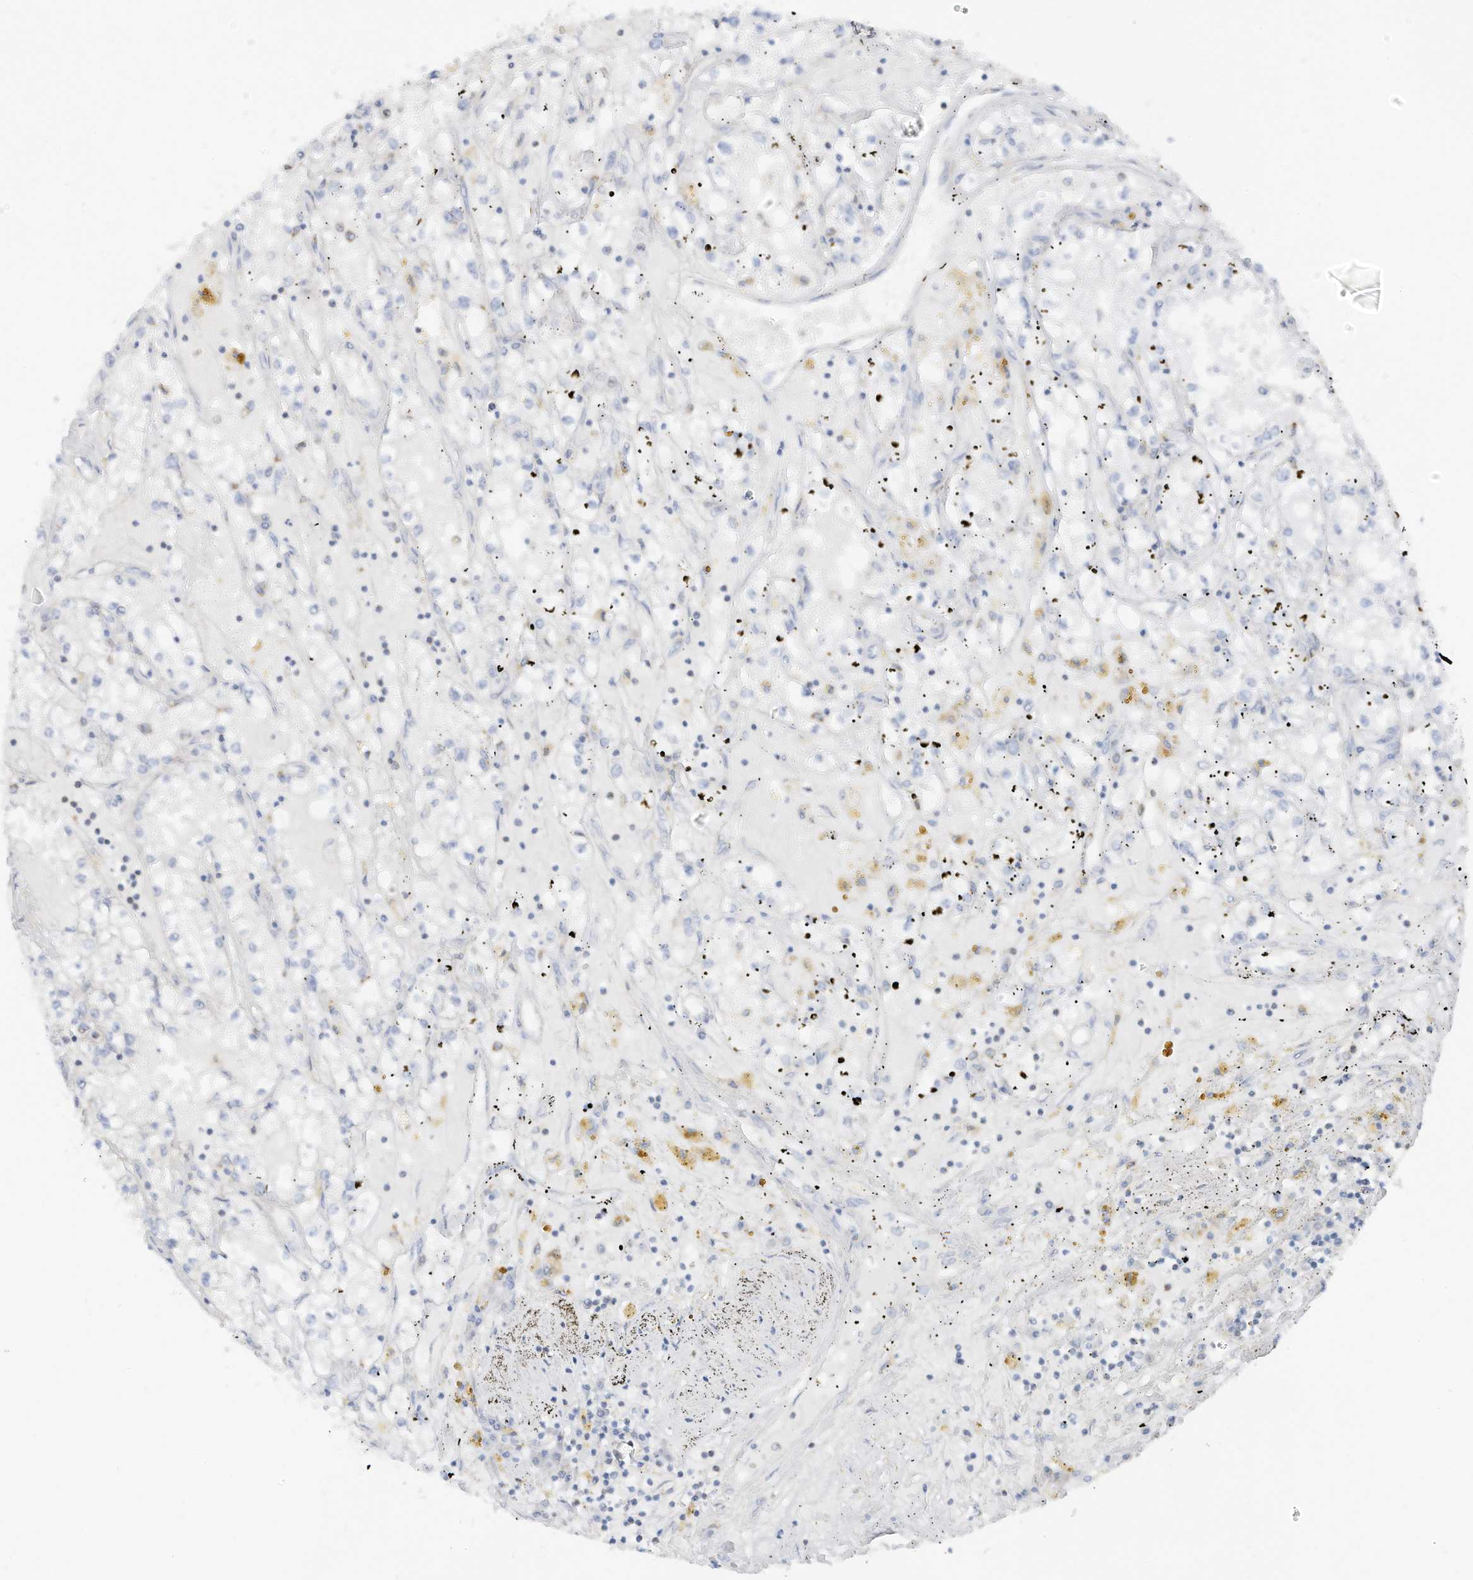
{"staining": {"intensity": "negative", "quantity": "none", "location": "none"}, "tissue": "renal cancer", "cell_type": "Tumor cells", "image_type": "cancer", "snomed": [{"axis": "morphology", "description": "Adenocarcinoma, NOS"}, {"axis": "topography", "description": "Kidney"}], "caption": "Immunohistochemistry histopathology image of renal cancer stained for a protein (brown), which exhibits no expression in tumor cells.", "gene": "ETHE1", "patient": {"sex": "male", "age": 56}}